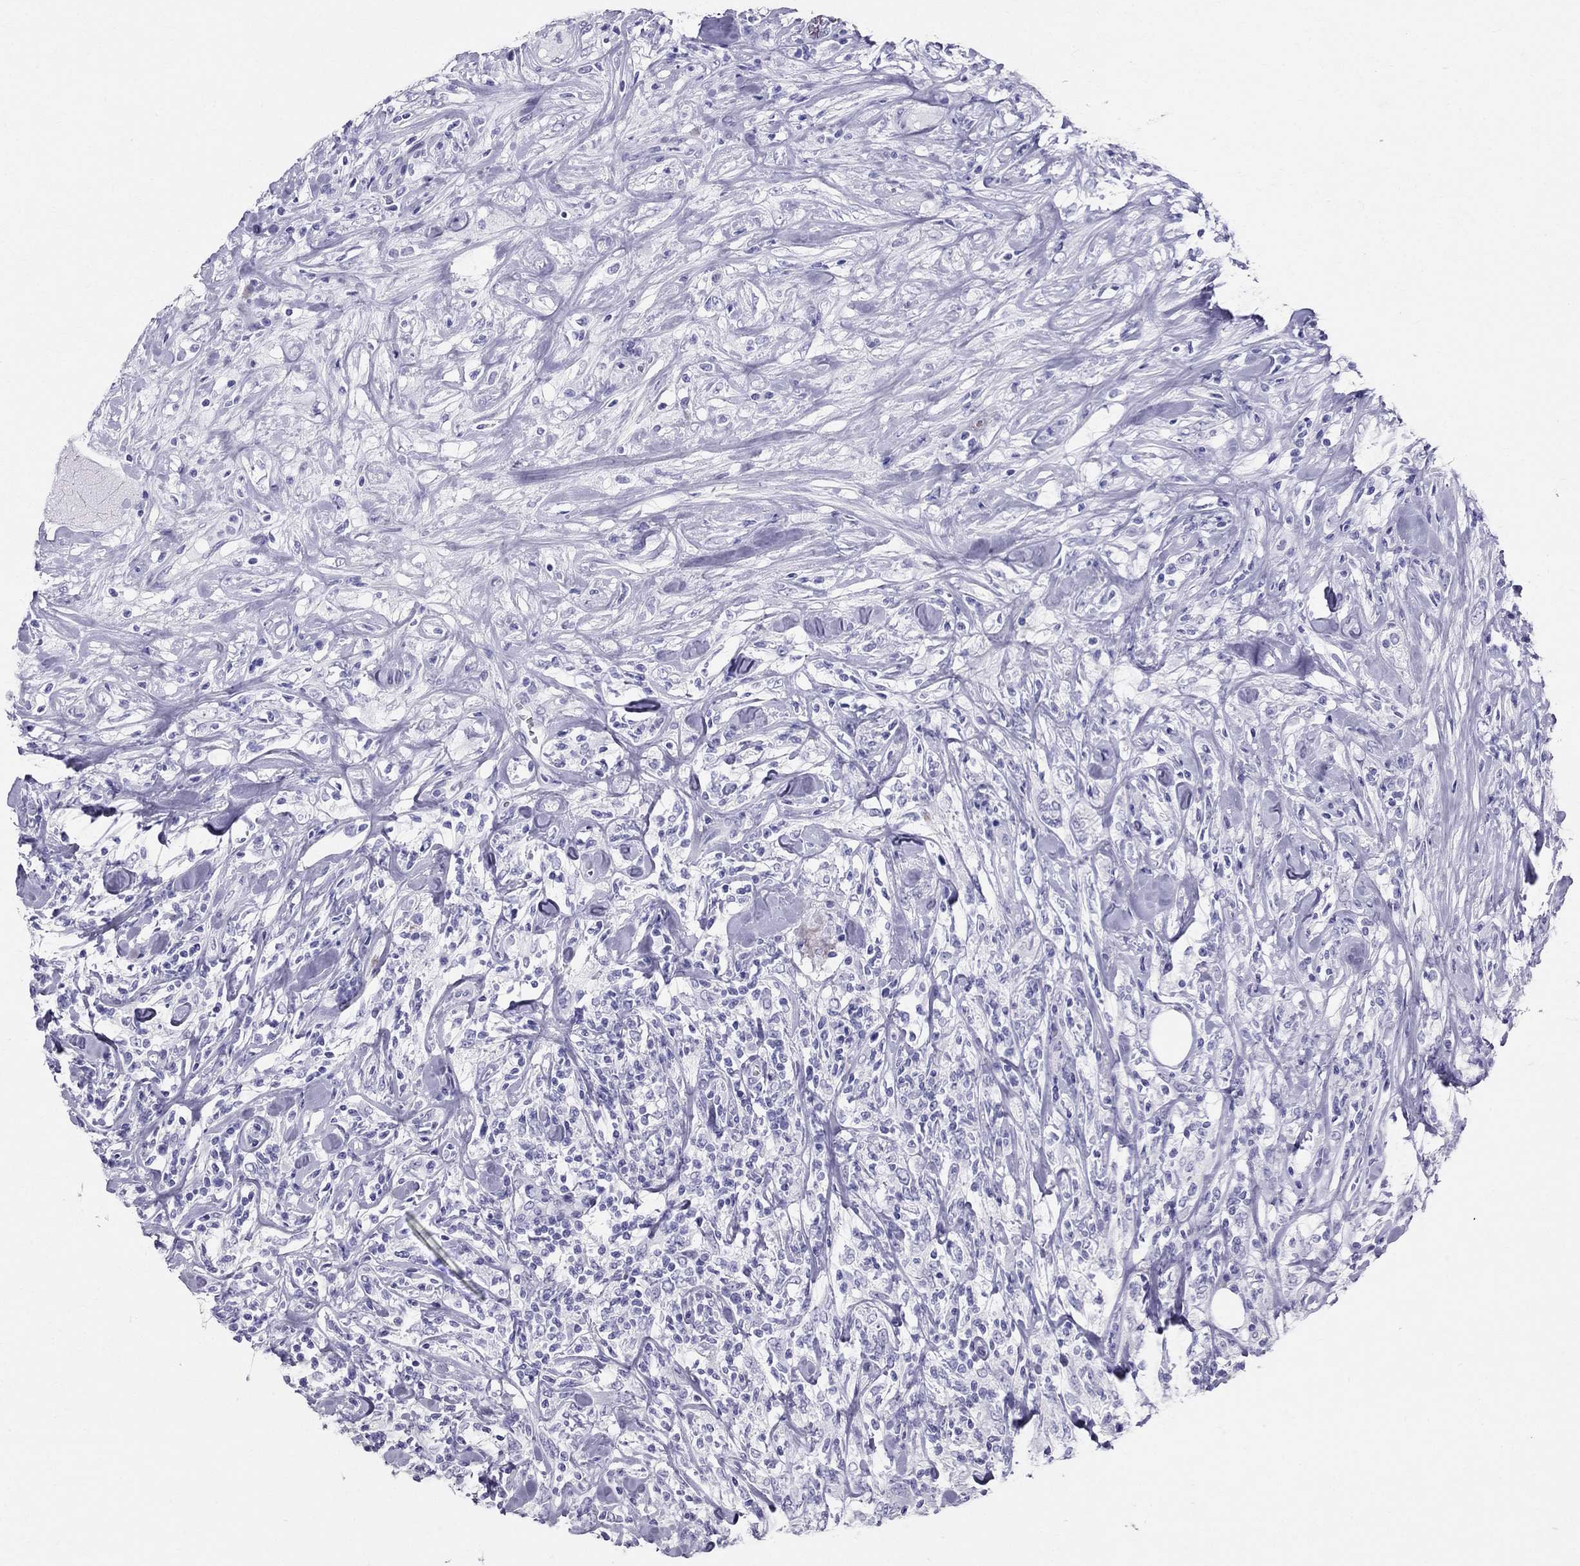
{"staining": {"intensity": "negative", "quantity": "none", "location": "none"}, "tissue": "lymphoma", "cell_type": "Tumor cells", "image_type": "cancer", "snomed": [{"axis": "morphology", "description": "Malignant lymphoma, non-Hodgkin's type, High grade"}, {"axis": "topography", "description": "Lymph node"}], "caption": "DAB immunohistochemical staining of lymphoma reveals no significant expression in tumor cells. (Brightfield microscopy of DAB (3,3'-diaminobenzidine) IHC at high magnification).", "gene": "DNAAF6", "patient": {"sex": "female", "age": 84}}